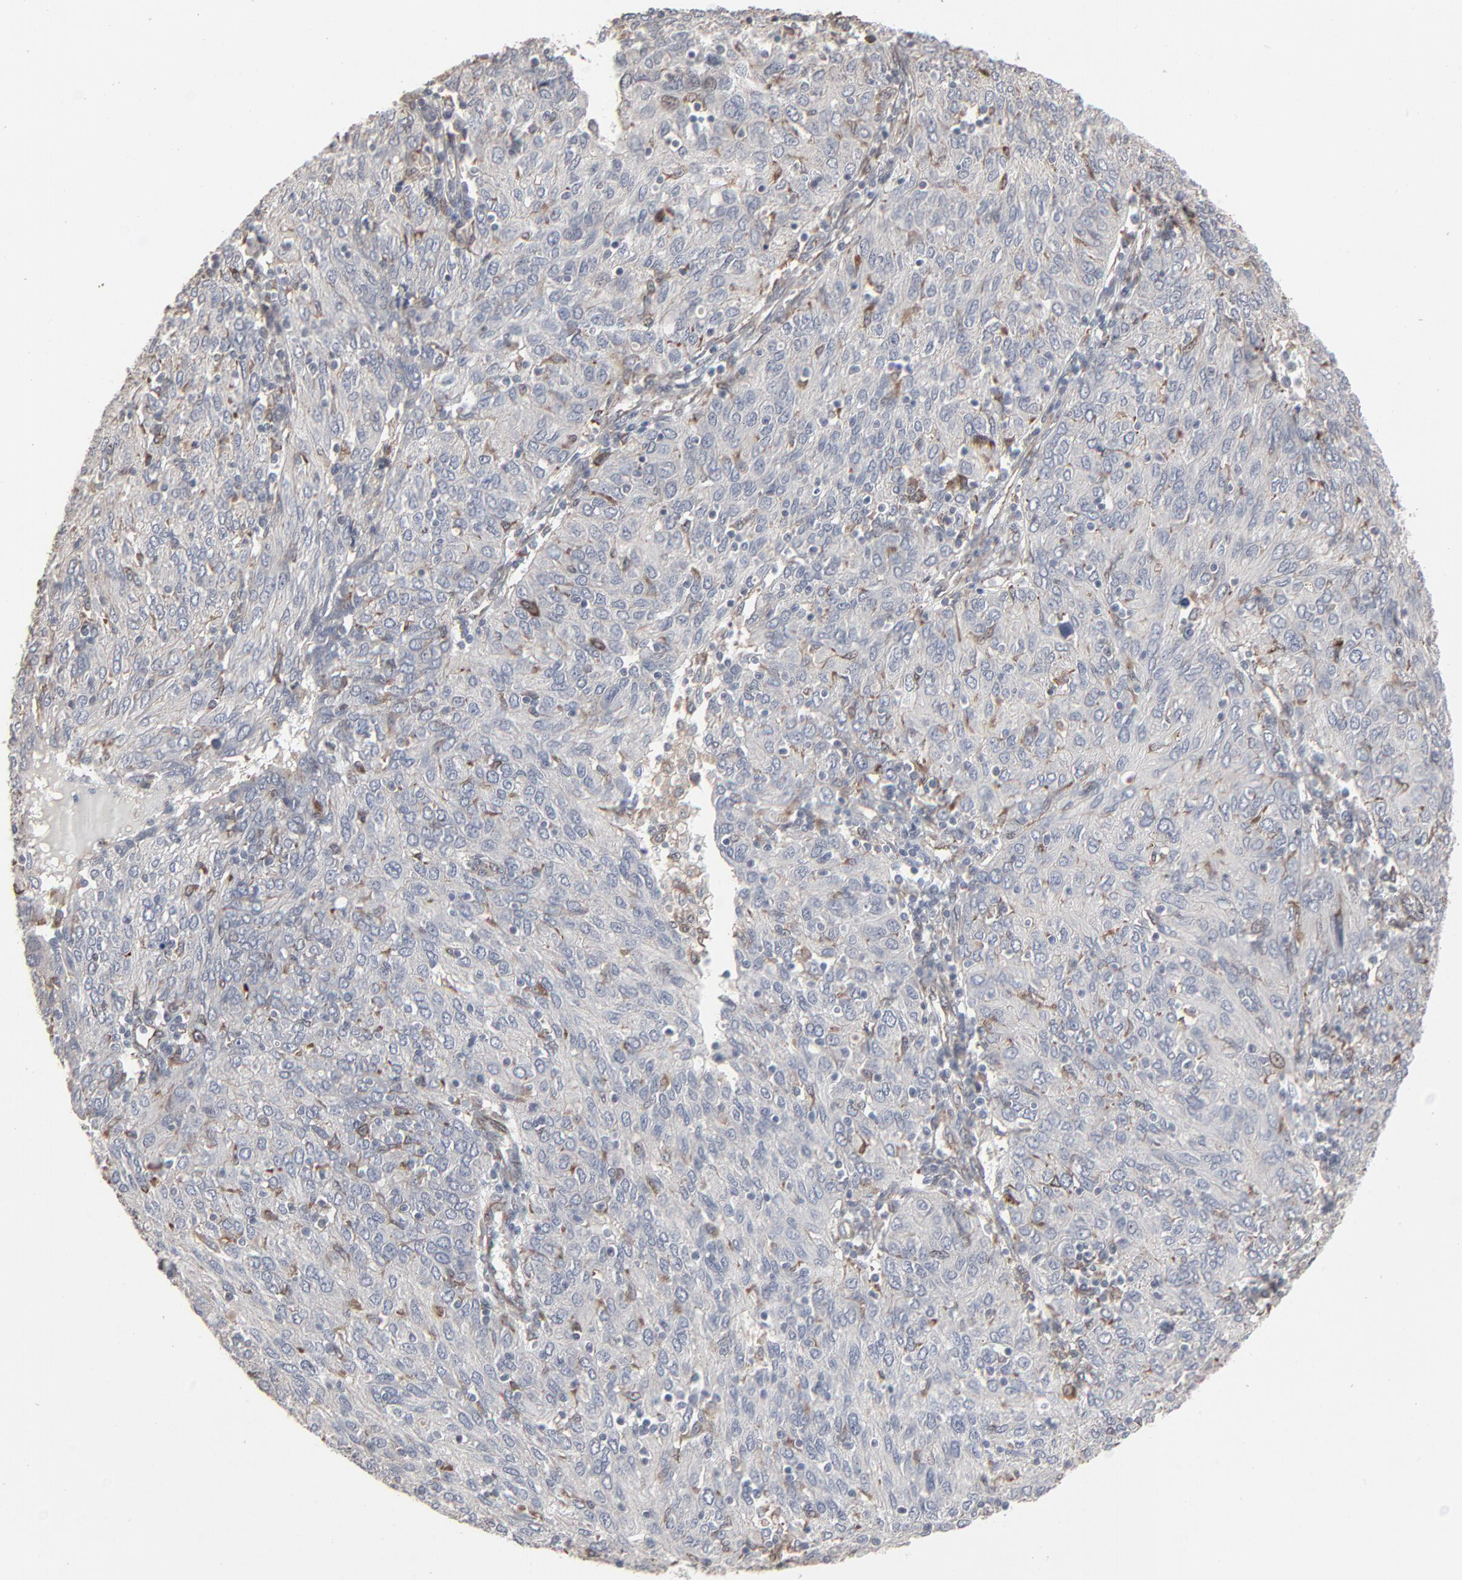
{"staining": {"intensity": "moderate", "quantity": "<25%", "location": "cytoplasmic/membranous"}, "tissue": "ovarian cancer", "cell_type": "Tumor cells", "image_type": "cancer", "snomed": [{"axis": "morphology", "description": "Carcinoma, endometroid"}, {"axis": "topography", "description": "Ovary"}], "caption": "Ovarian cancer (endometroid carcinoma) stained with a protein marker reveals moderate staining in tumor cells.", "gene": "CTNND1", "patient": {"sex": "female", "age": 50}}